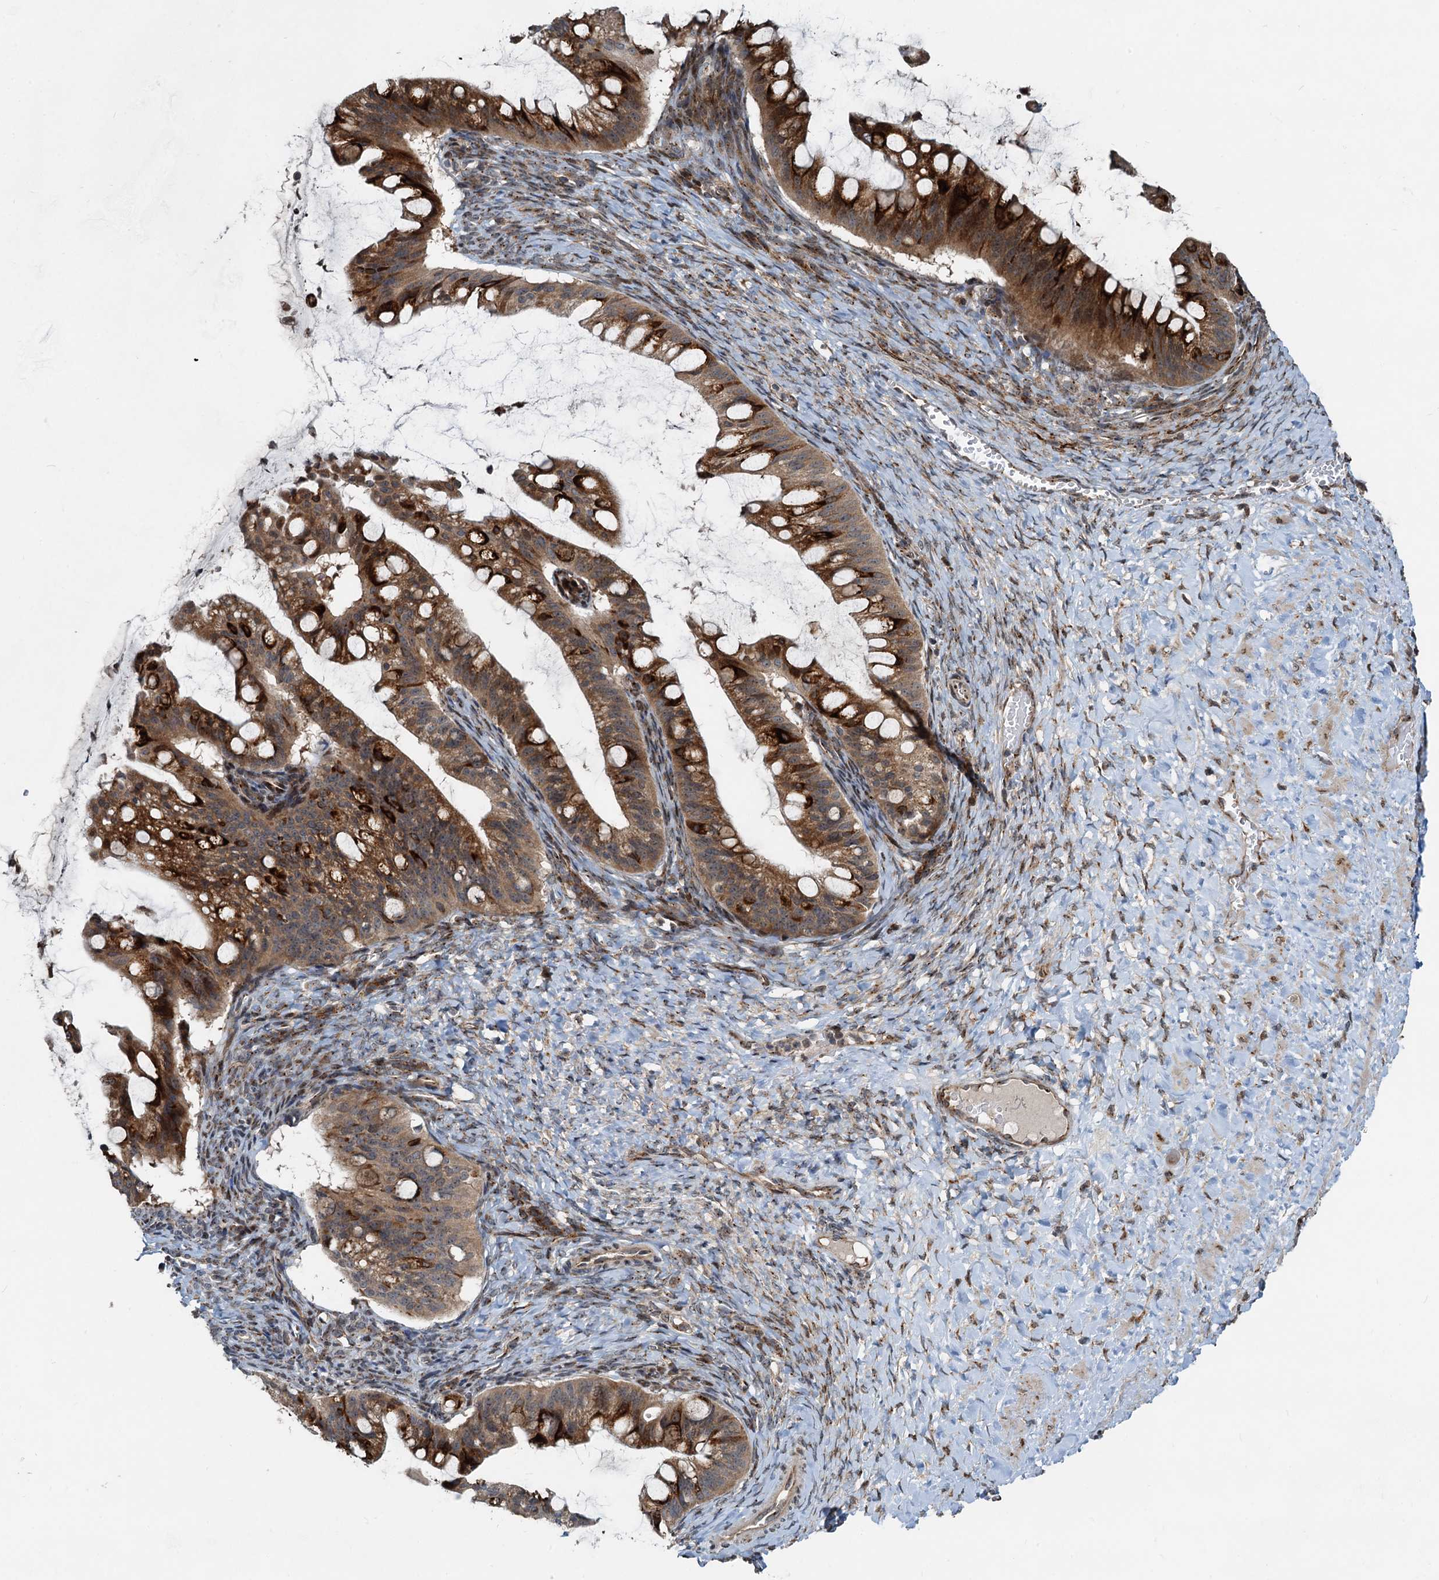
{"staining": {"intensity": "moderate", "quantity": ">75%", "location": "cytoplasmic/membranous"}, "tissue": "ovarian cancer", "cell_type": "Tumor cells", "image_type": "cancer", "snomed": [{"axis": "morphology", "description": "Cystadenocarcinoma, mucinous, NOS"}, {"axis": "topography", "description": "Ovary"}], "caption": "There is medium levels of moderate cytoplasmic/membranous positivity in tumor cells of ovarian cancer (mucinous cystadenocarcinoma), as demonstrated by immunohistochemical staining (brown color).", "gene": "CEP68", "patient": {"sex": "female", "age": 73}}